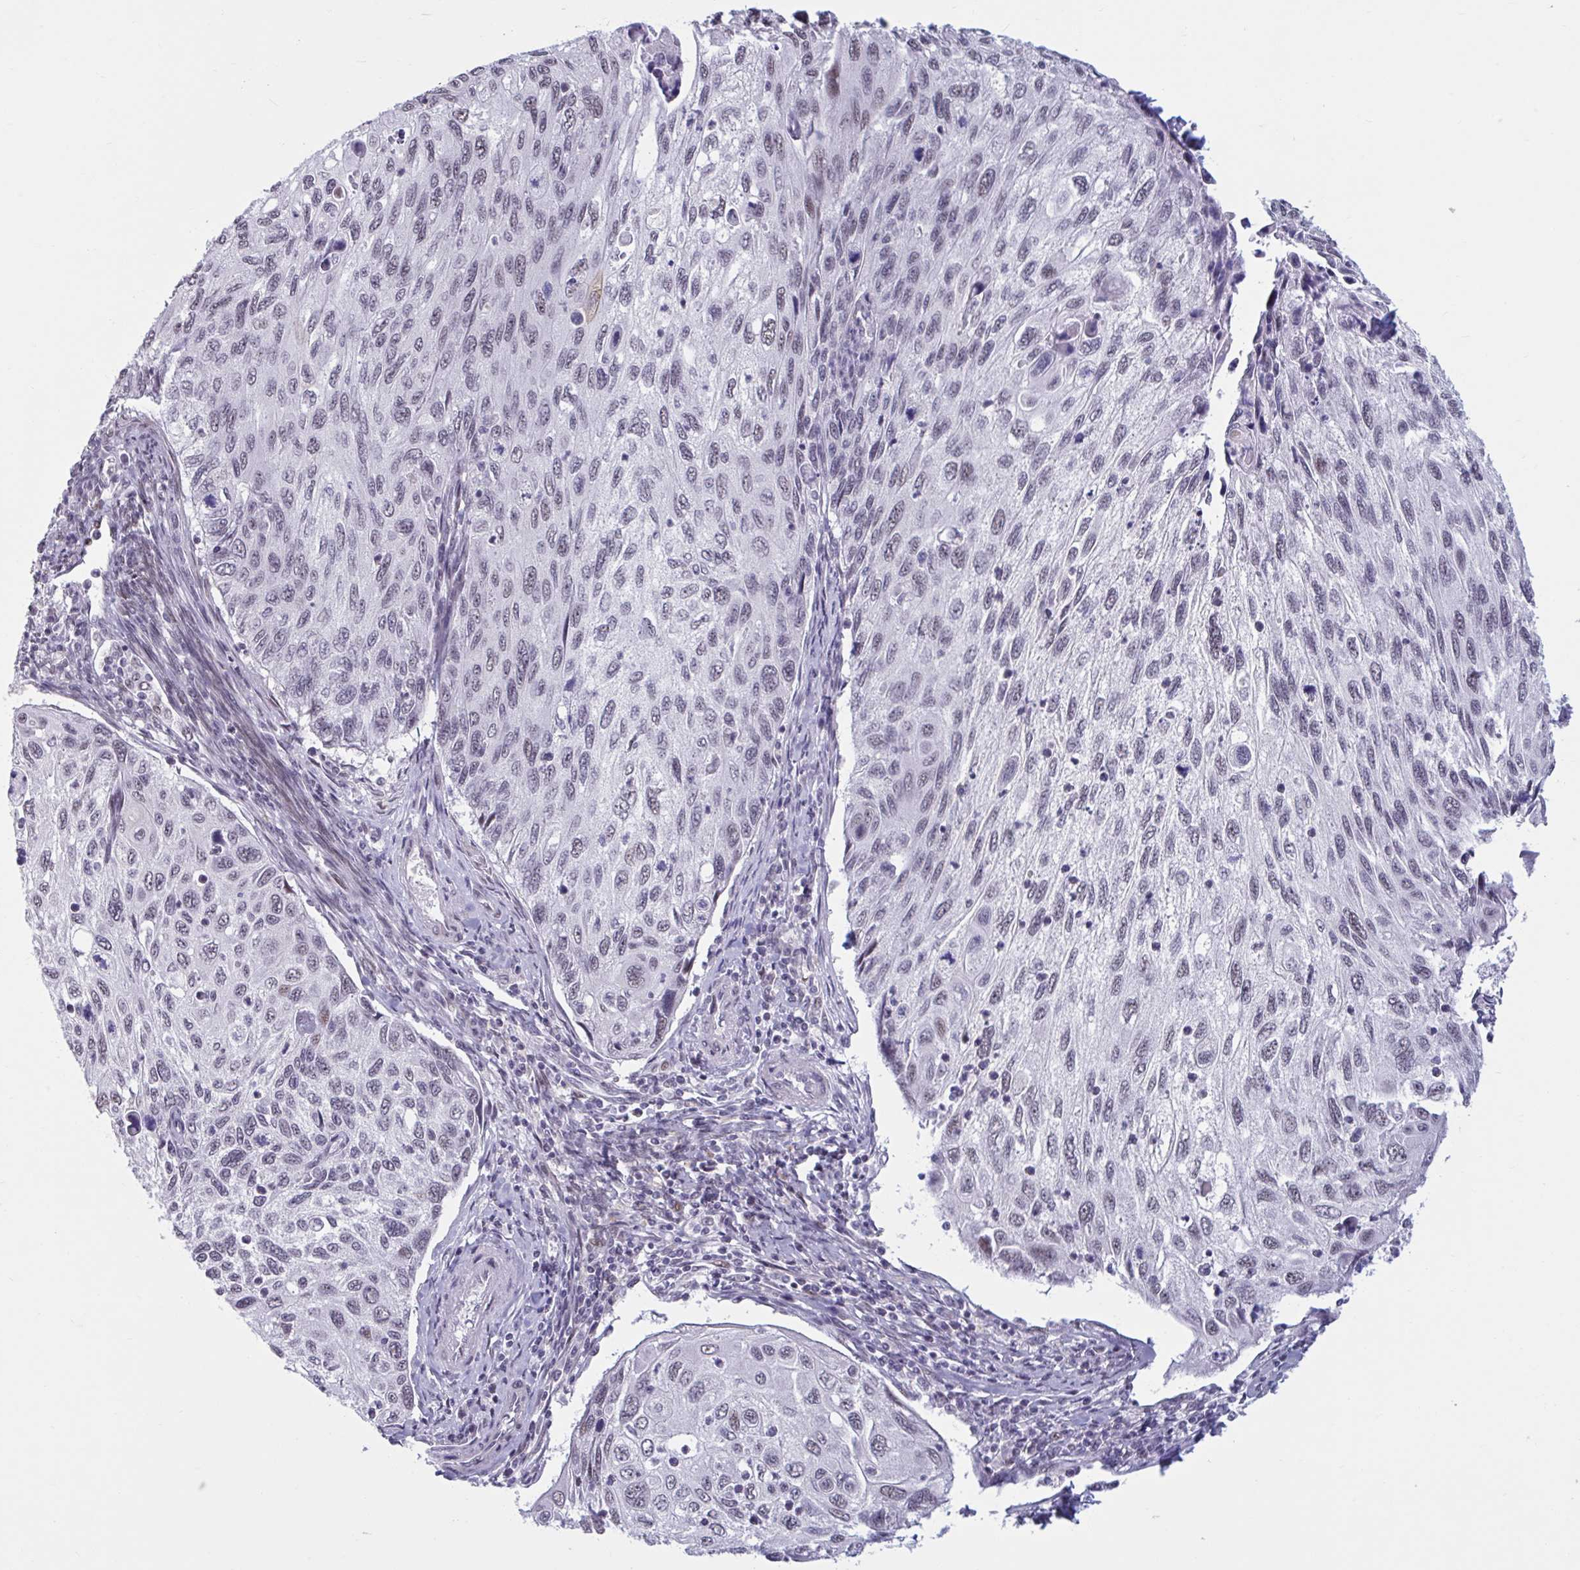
{"staining": {"intensity": "moderate", "quantity": "<25%", "location": "nuclear"}, "tissue": "cervical cancer", "cell_type": "Tumor cells", "image_type": "cancer", "snomed": [{"axis": "morphology", "description": "Squamous cell carcinoma, NOS"}, {"axis": "topography", "description": "Cervix"}], "caption": "Tumor cells show low levels of moderate nuclear positivity in about <25% of cells in human cervical cancer (squamous cell carcinoma). (IHC, brightfield microscopy, high magnification).", "gene": "HSD17B6", "patient": {"sex": "female", "age": 70}}